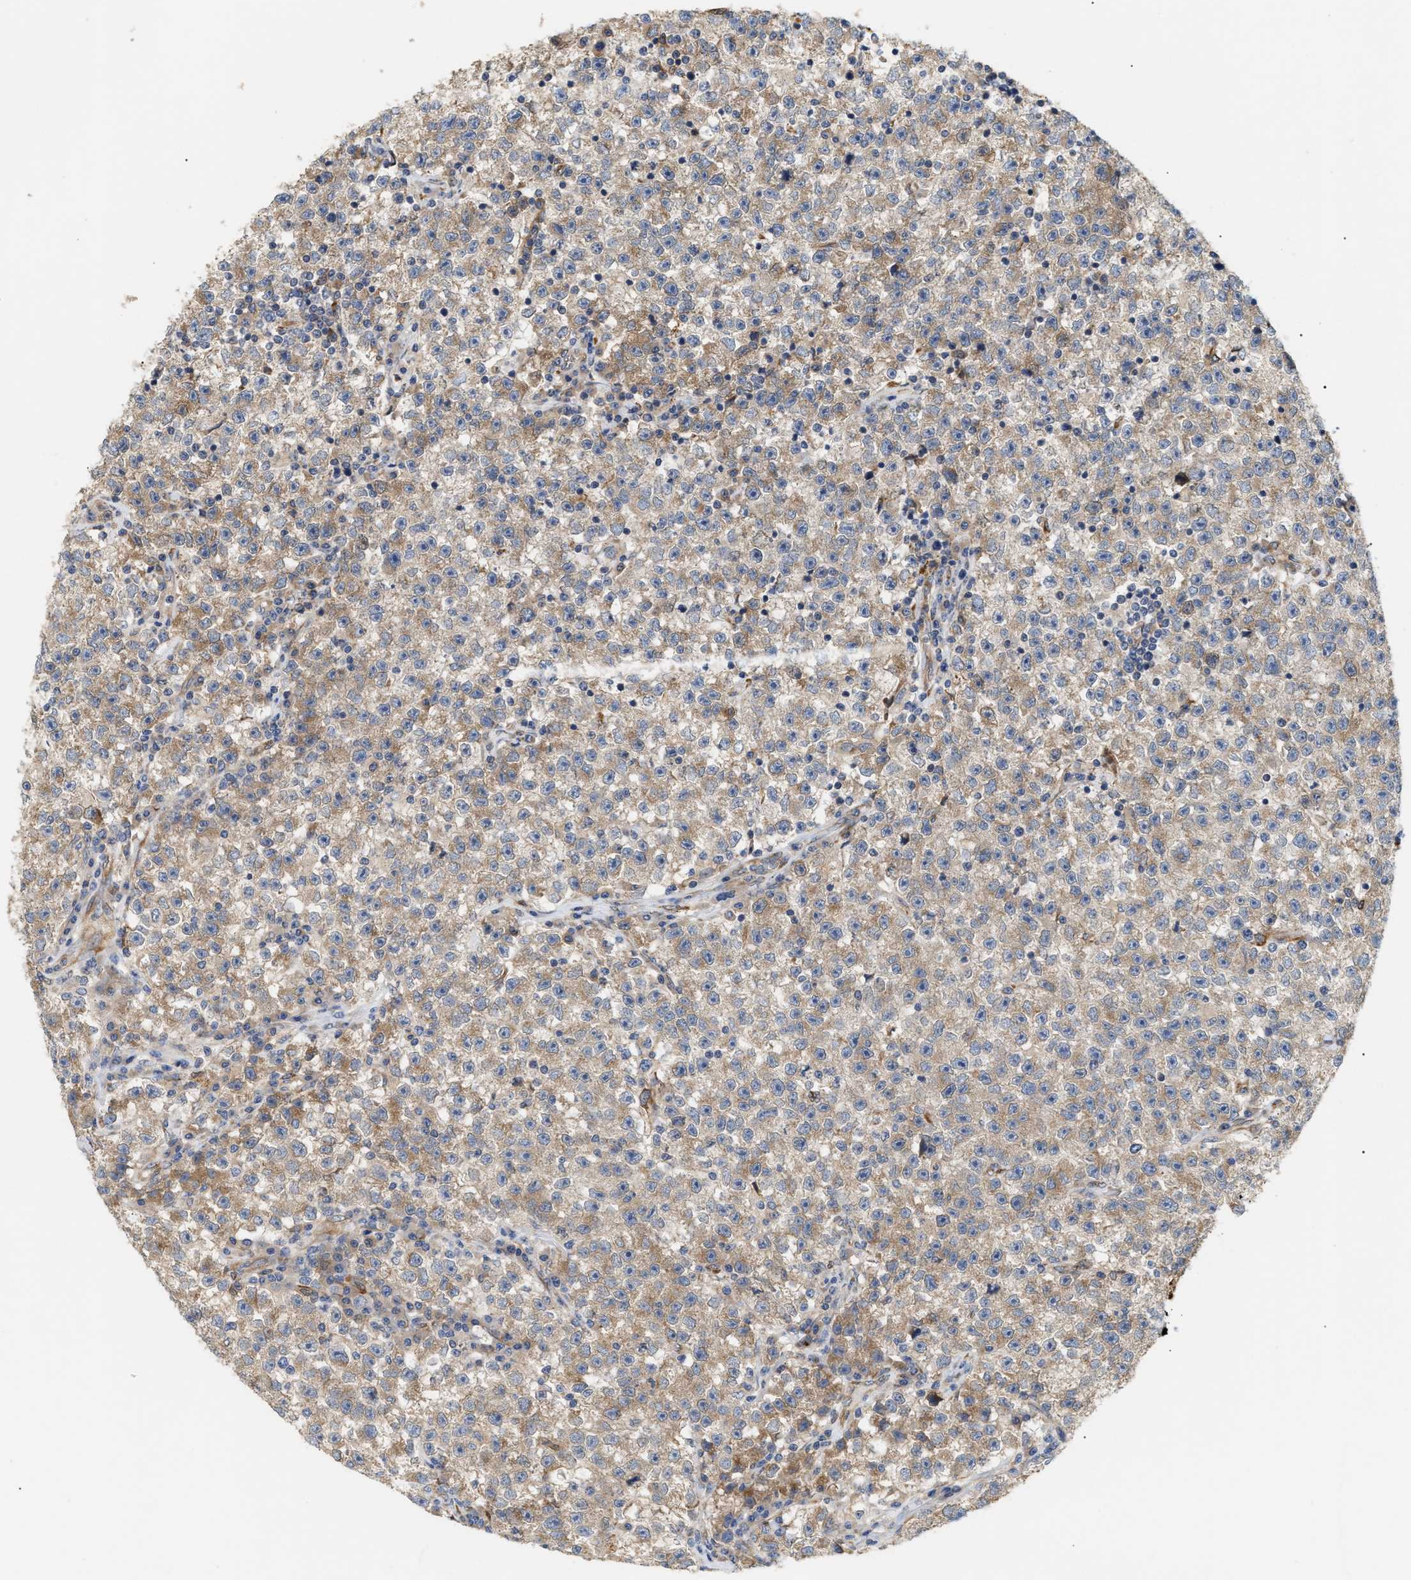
{"staining": {"intensity": "moderate", "quantity": ">75%", "location": "cytoplasmic/membranous"}, "tissue": "testis cancer", "cell_type": "Tumor cells", "image_type": "cancer", "snomed": [{"axis": "morphology", "description": "Seminoma, NOS"}, {"axis": "topography", "description": "Testis"}], "caption": "The histopathology image demonstrates staining of testis cancer (seminoma), revealing moderate cytoplasmic/membranous protein positivity (brown color) within tumor cells. Immunohistochemistry (ihc) stains the protein of interest in brown and the nuclei are stained blue.", "gene": "PLCD1", "patient": {"sex": "male", "age": 22}}